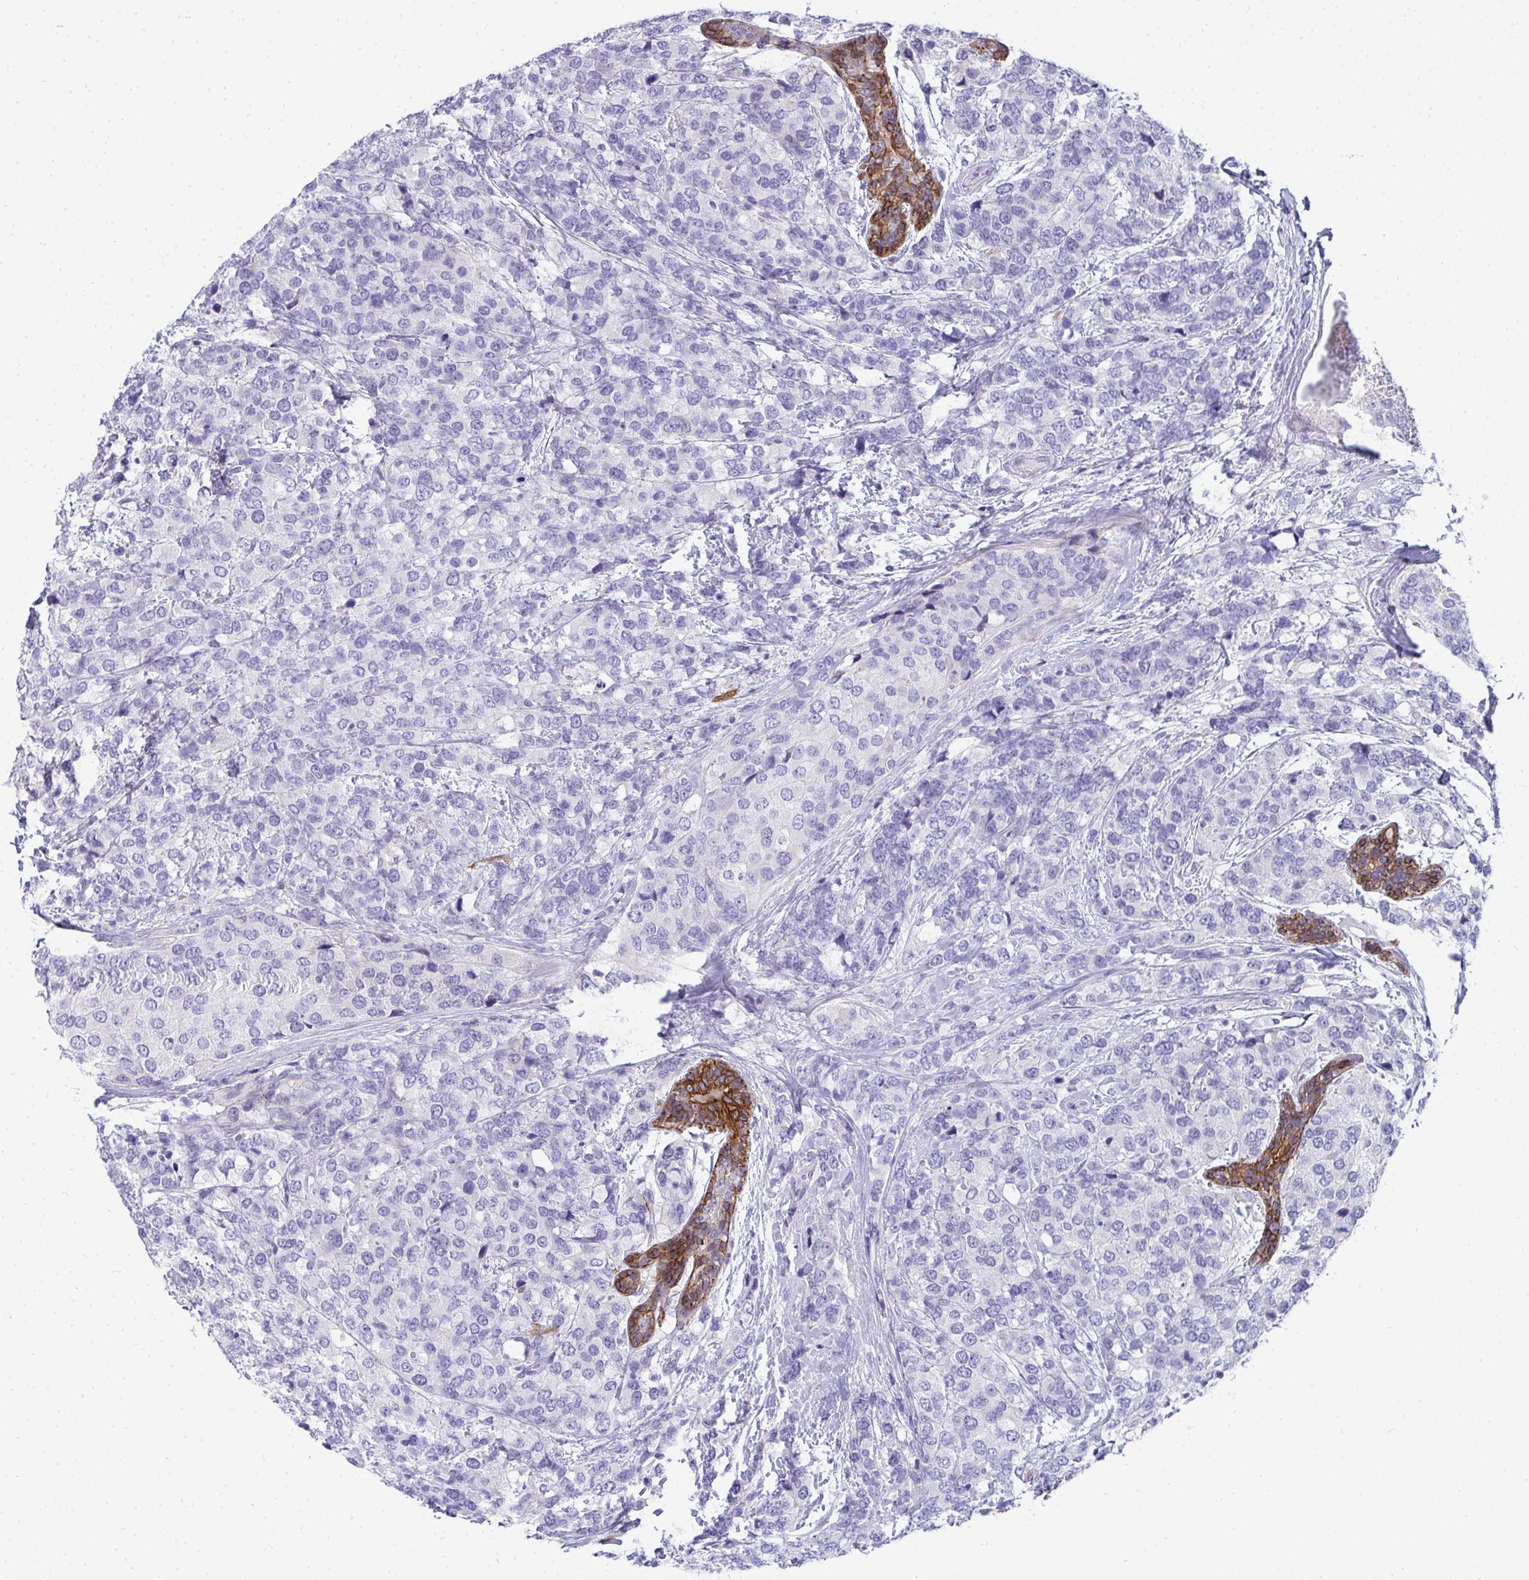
{"staining": {"intensity": "negative", "quantity": "none", "location": "none"}, "tissue": "breast cancer", "cell_type": "Tumor cells", "image_type": "cancer", "snomed": [{"axis": "morphology", "description": "Lobular carcinoma"}, {"axis": "topography", "description": "Breast"}], "caption": "This is an immunohistochemistry (IHC) photomicrograph of human breast cancer. There is no positivity in tumor cells.", "gene": "AK5", "patient": {"sex": "female", "age": 59}}